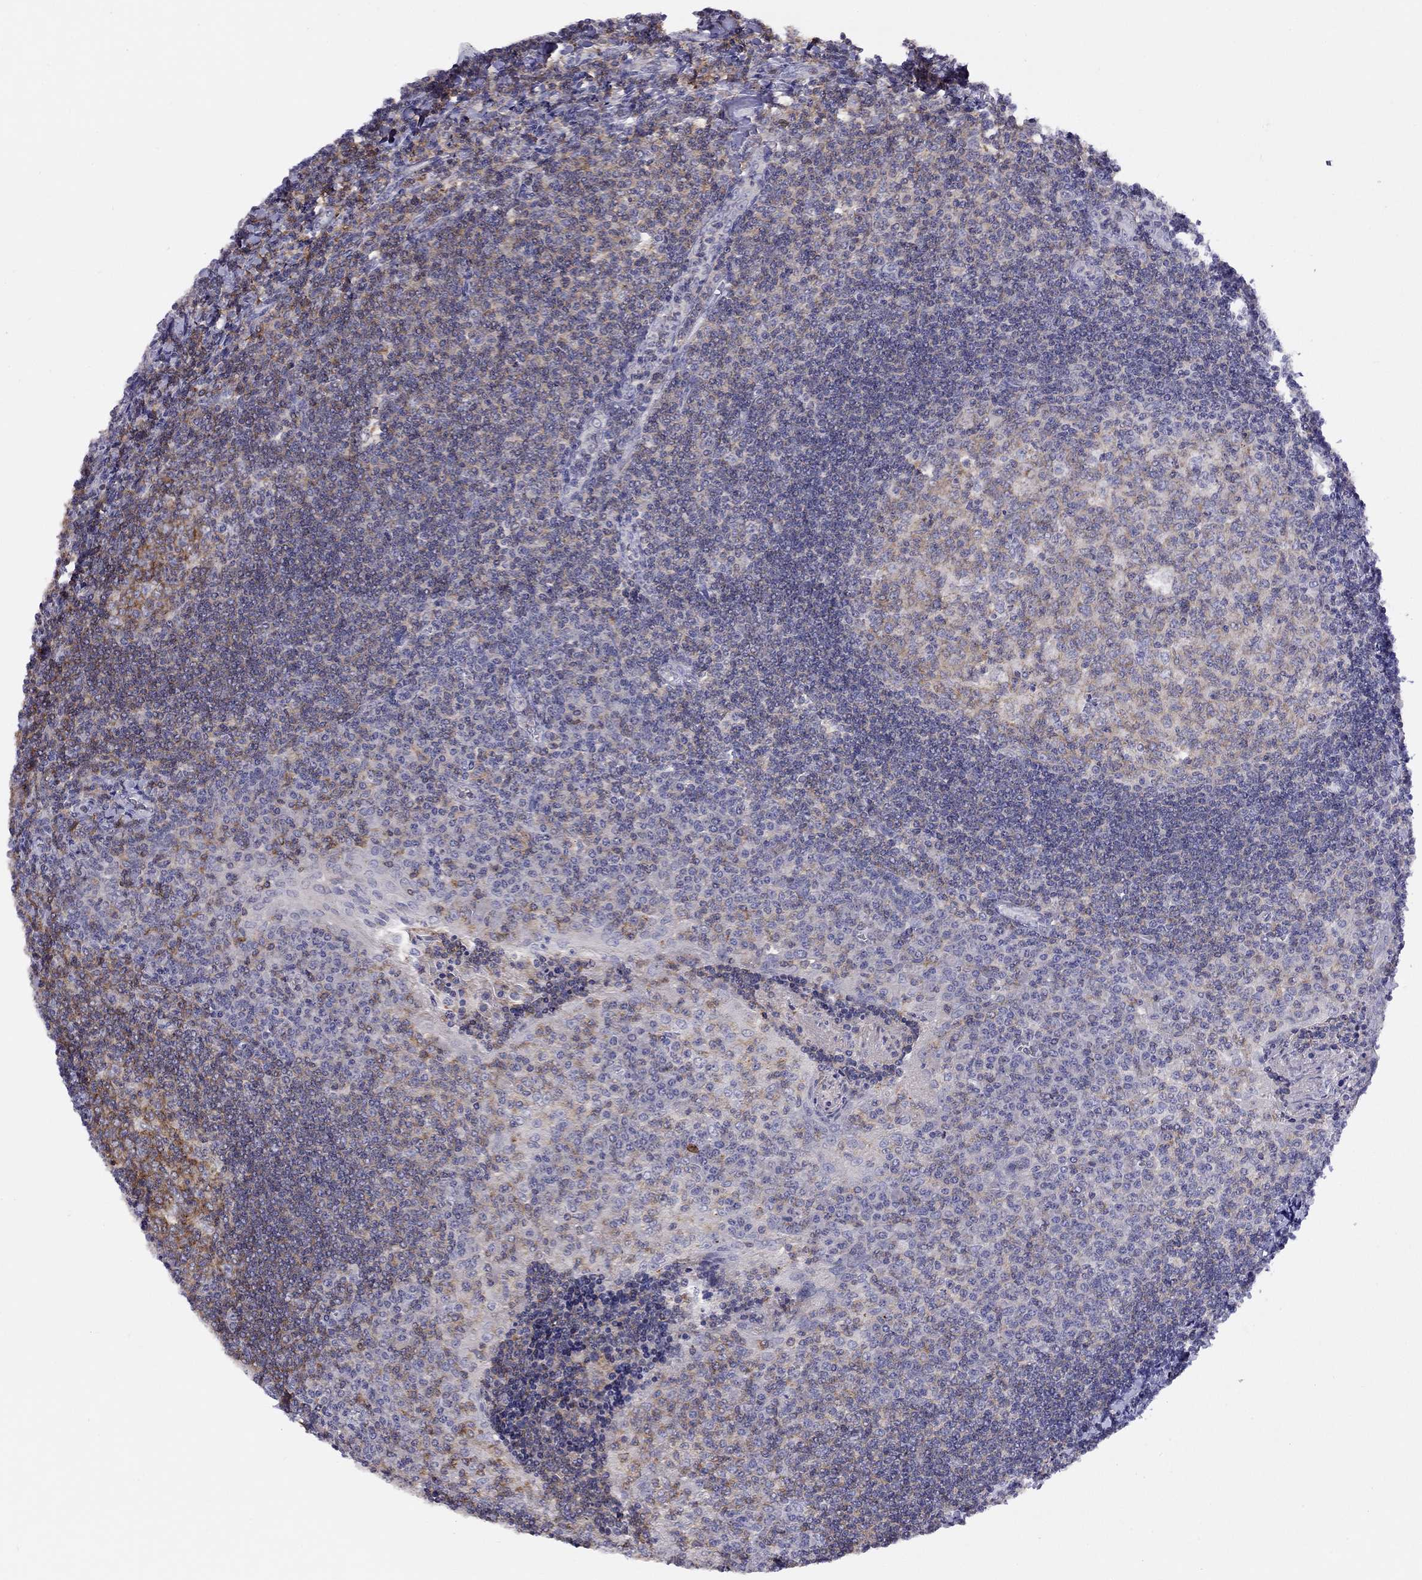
{"staining": {"intensity": "moderate", "quantity": "<25%", "location": "cytoplasmic/membranous"}, "tissue": "tonsil", "cell_type": "Germinal center cells", "image_type": "normal", "snomed": [{"axis": "morphology", "description": "Normal tissue, NOS"}, {"axis": "topography", "description": "Tonsil"}], "caption": "Immunohistochemistry (IHC) of benign human tonsil exhibits low levels of moderate cytoplasmic/membranous positivity in approximately <25% of germinal center cells.", "gene": "CITED1", "patient": {"sex": "female", "age": 12}}